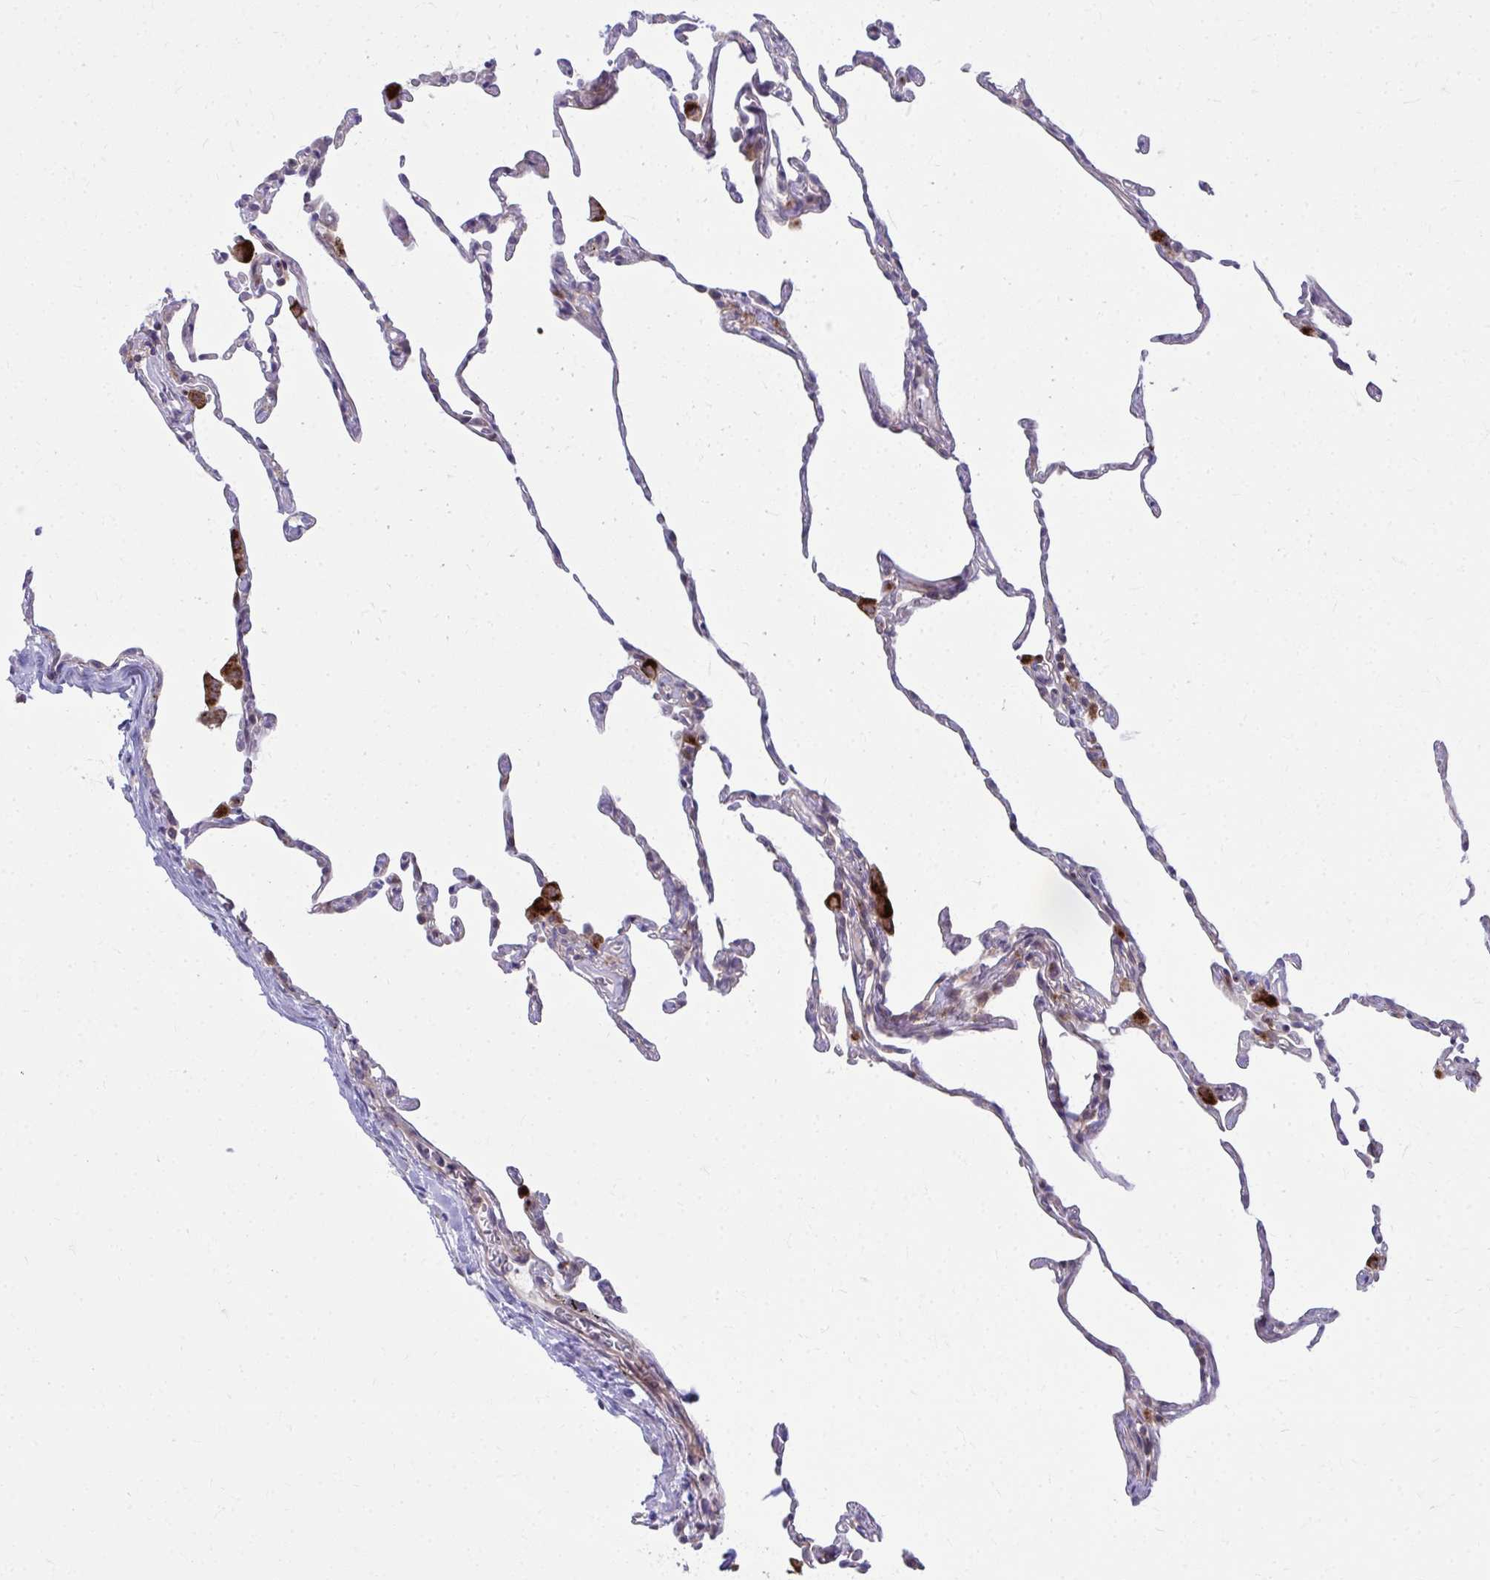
{"staining": {"intensity": "negative", "quantity": "none", "location": "none"}, "tissue": "lung", "cell_type": "Alveolar cells", "image_type": "normal", "snomed": [{"axis": "morphology", "description": "Normal tissue, NOS"}, {"axis": "topography", "description": "Lung"}], "caption": "Immunohistochemical staining of benign lung shows no significant staining in alveolar cells. The staining was performed using DAB to visualize the protein expression in brown, while the nuclei were stained in blue with hematoxylin (Magnification: 20x).", "gene": "C16orf54", "patient": {"sex": "female", "age": 57}}